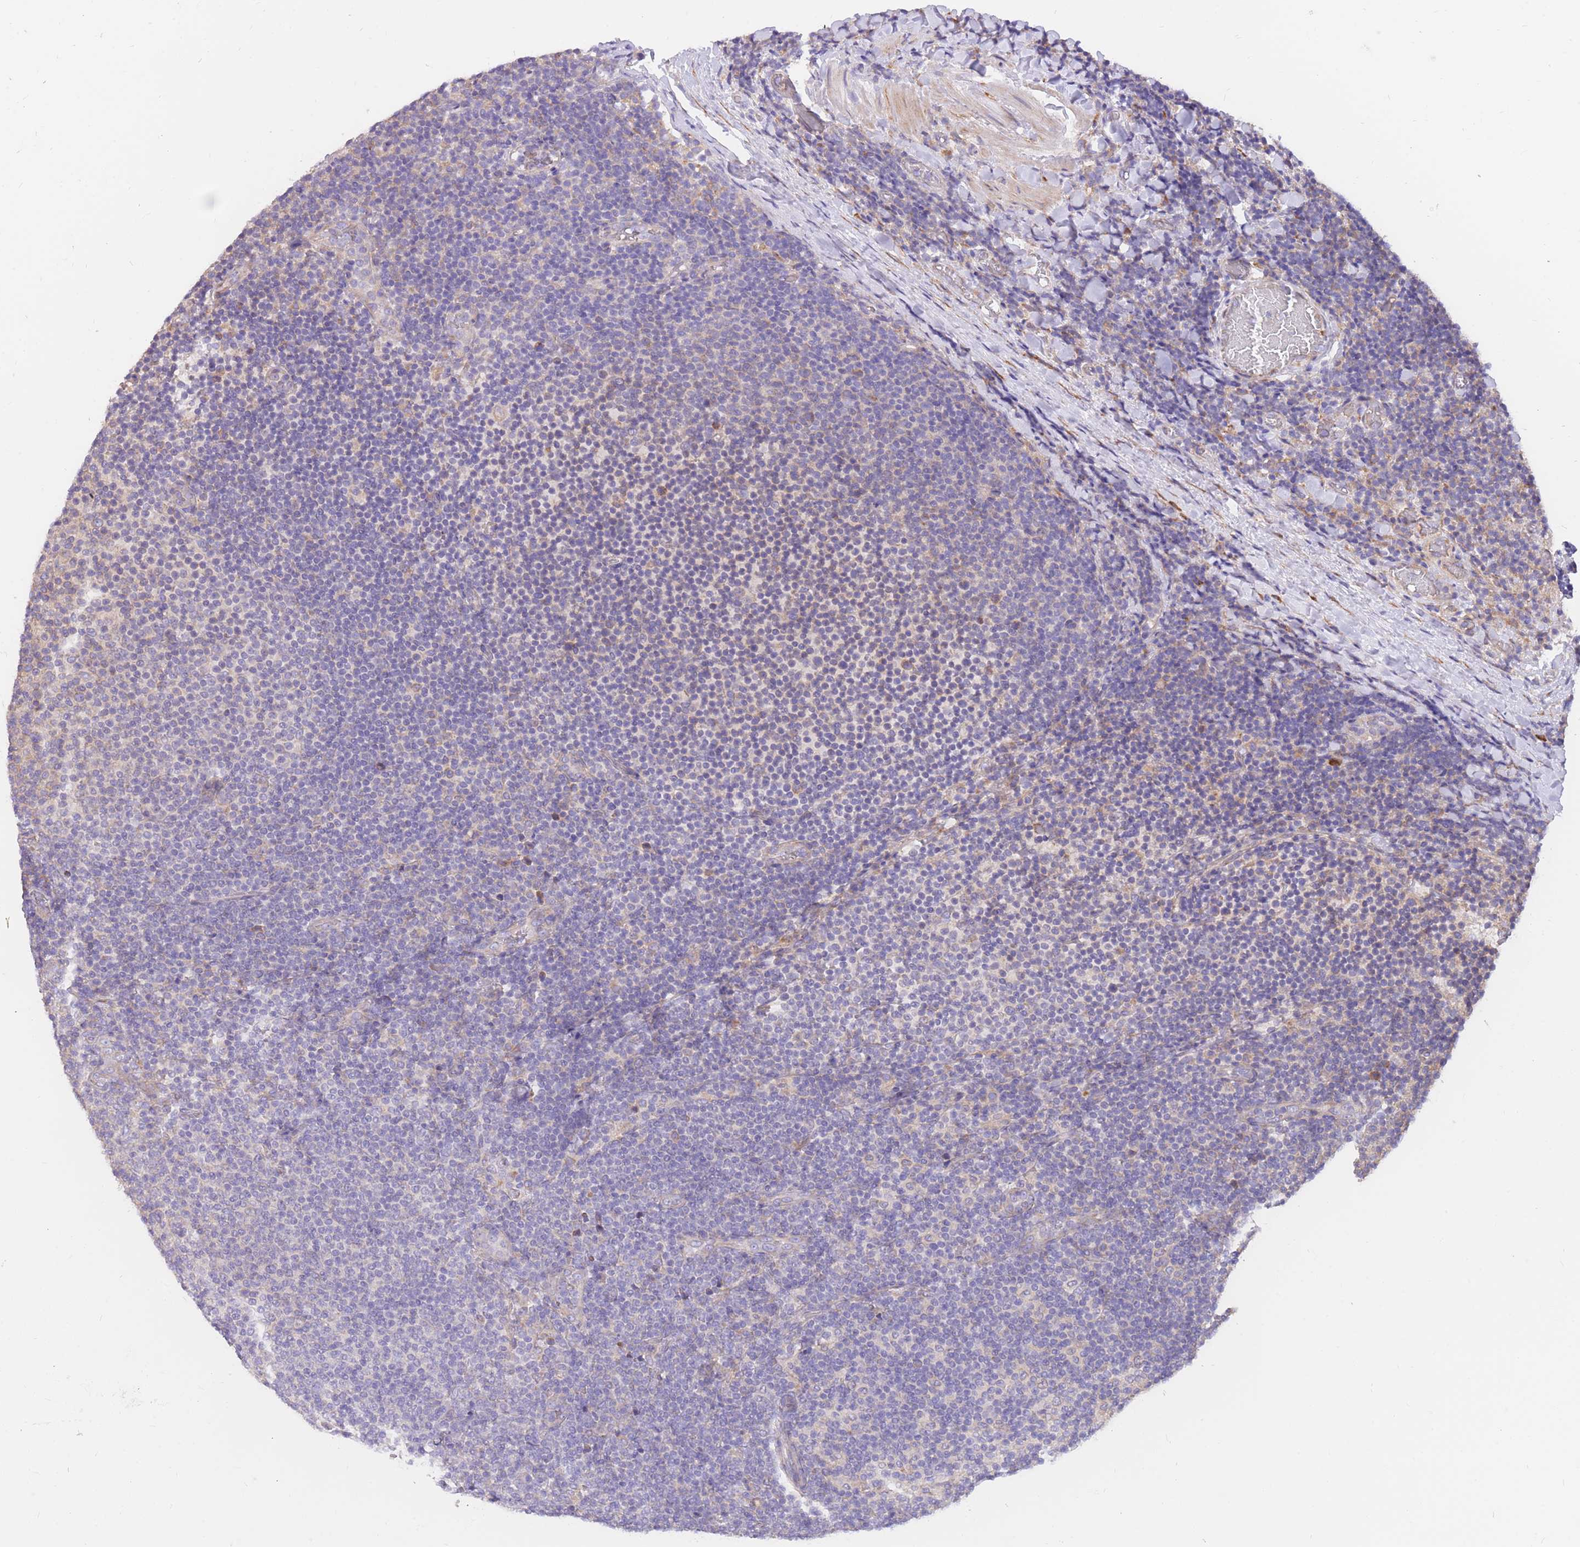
{"staining": {"intensity": "negative", "quantity": "none", "location": "none"}, "tissue": "lymphoma", "cell_type": "Tumor cells", "image_type": "cancer", "snomed": [{"axis": "morphology", "description": "Malignant lymphoma, non-Hodgkin's type, Low grade"}, {"axis": "topography", "description": "Lymph node"}], "caption": "Image shows no significant protein positivity in tumor cells of lymphoma. The staining was performed using DAB (3,3'-diaminobenzidine) to visualize the protein expression in brown, while the nuclei were stained in blue with hematoxylin (Magnification: 20x).", "gene": "GBP7", "patient": {"sex": "male", "age": 66}}